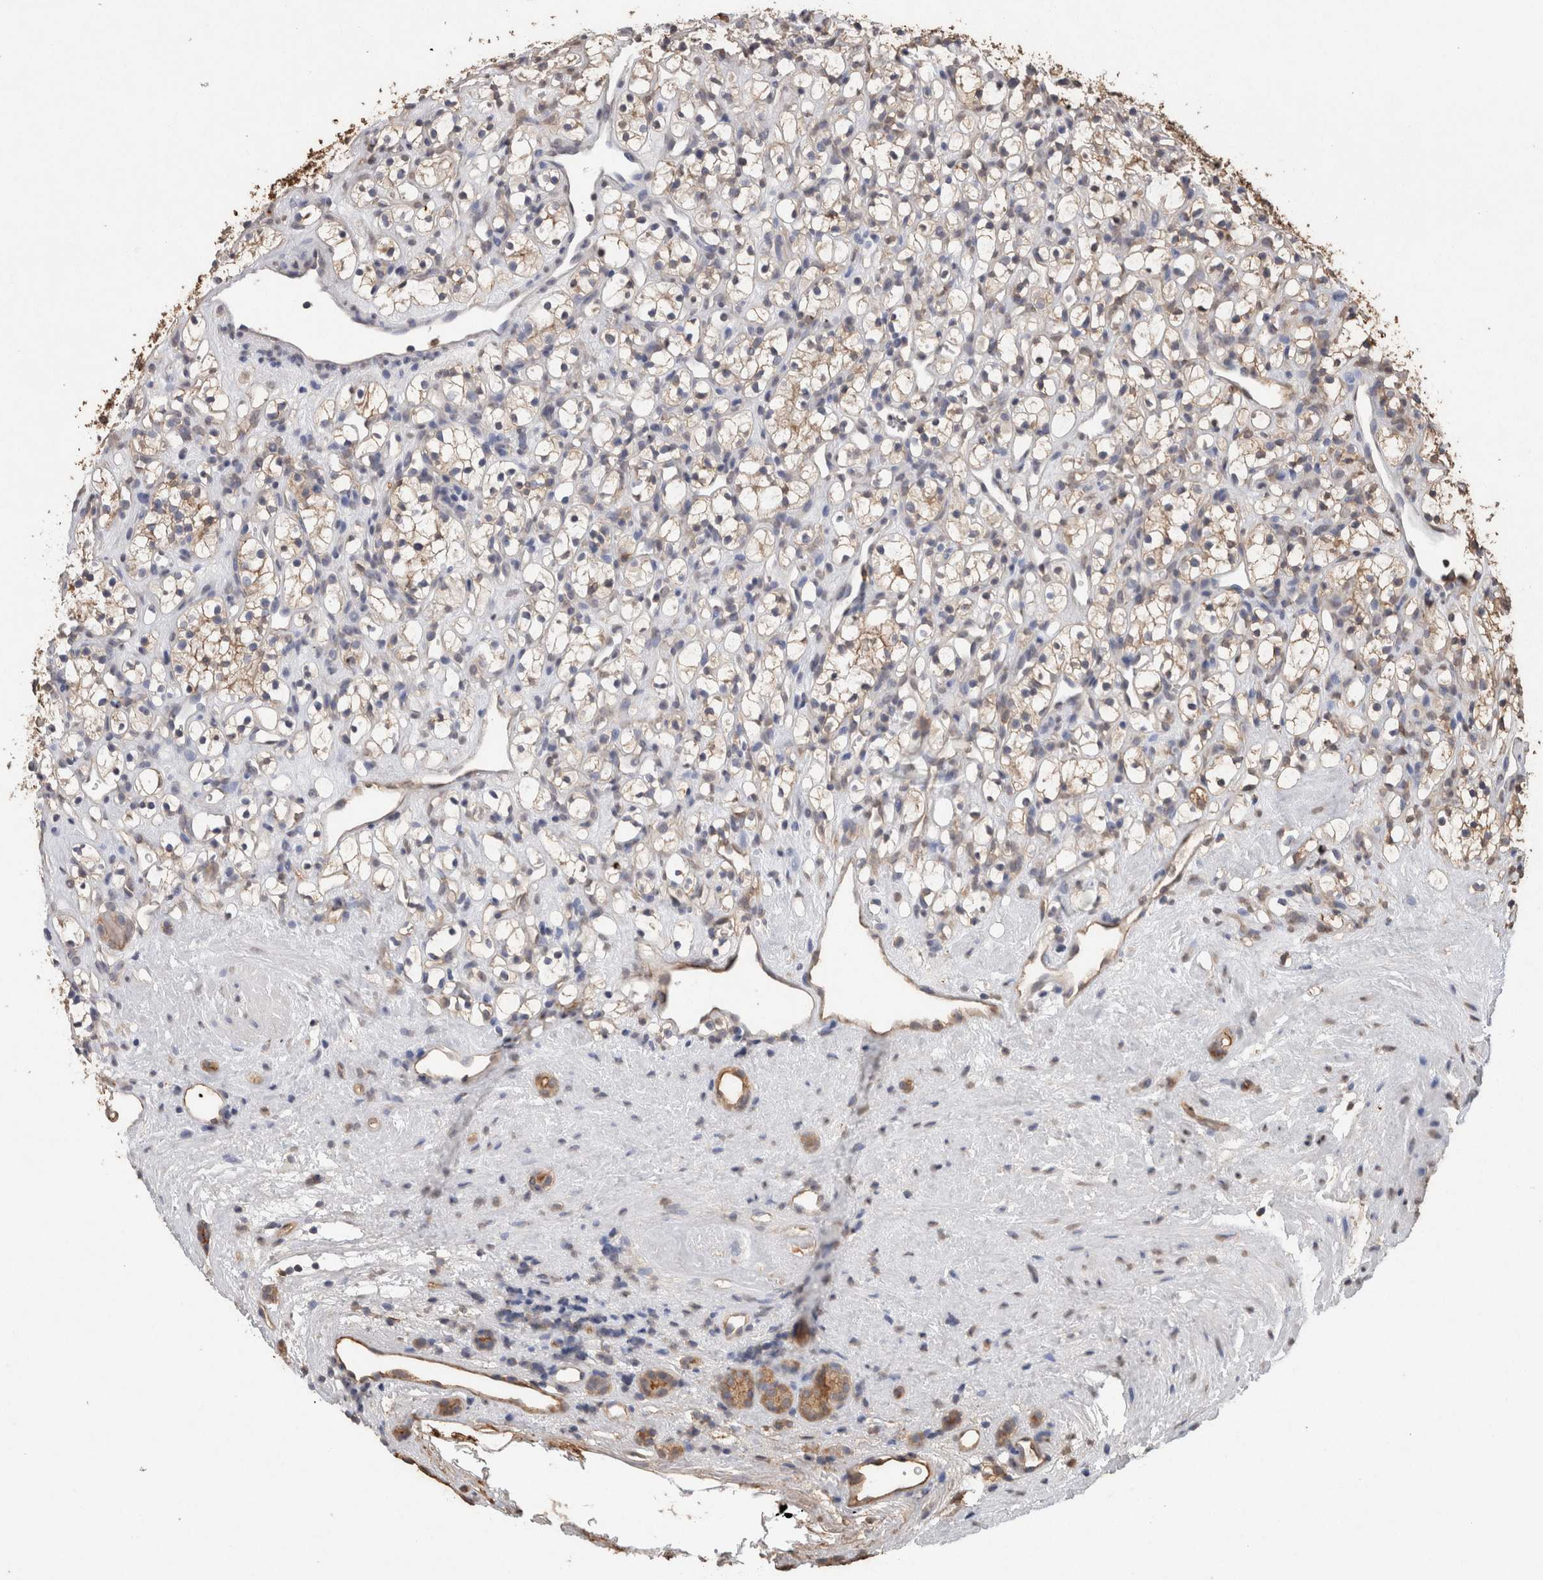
{"staining": {"intensity": "weak", "quantity": ">75%", "location": "cytoplasmic/membranous"}, "tissue": "renal cancer", "cell_type": "Tumor cells", "image_type": "cancer", "snomed": [{"axis": "morphology", "description": "Adenocarcinoma, NOS"}, {"axis": "topography", "description": "Kidney"}], "caption": "A micrograph of renal cancer stained for a protein reveals weak cytoplasmic/membranous brown staining in tumor cells.", "gene": "S100A10", "patient": {"sex": "female", "age": 60}}